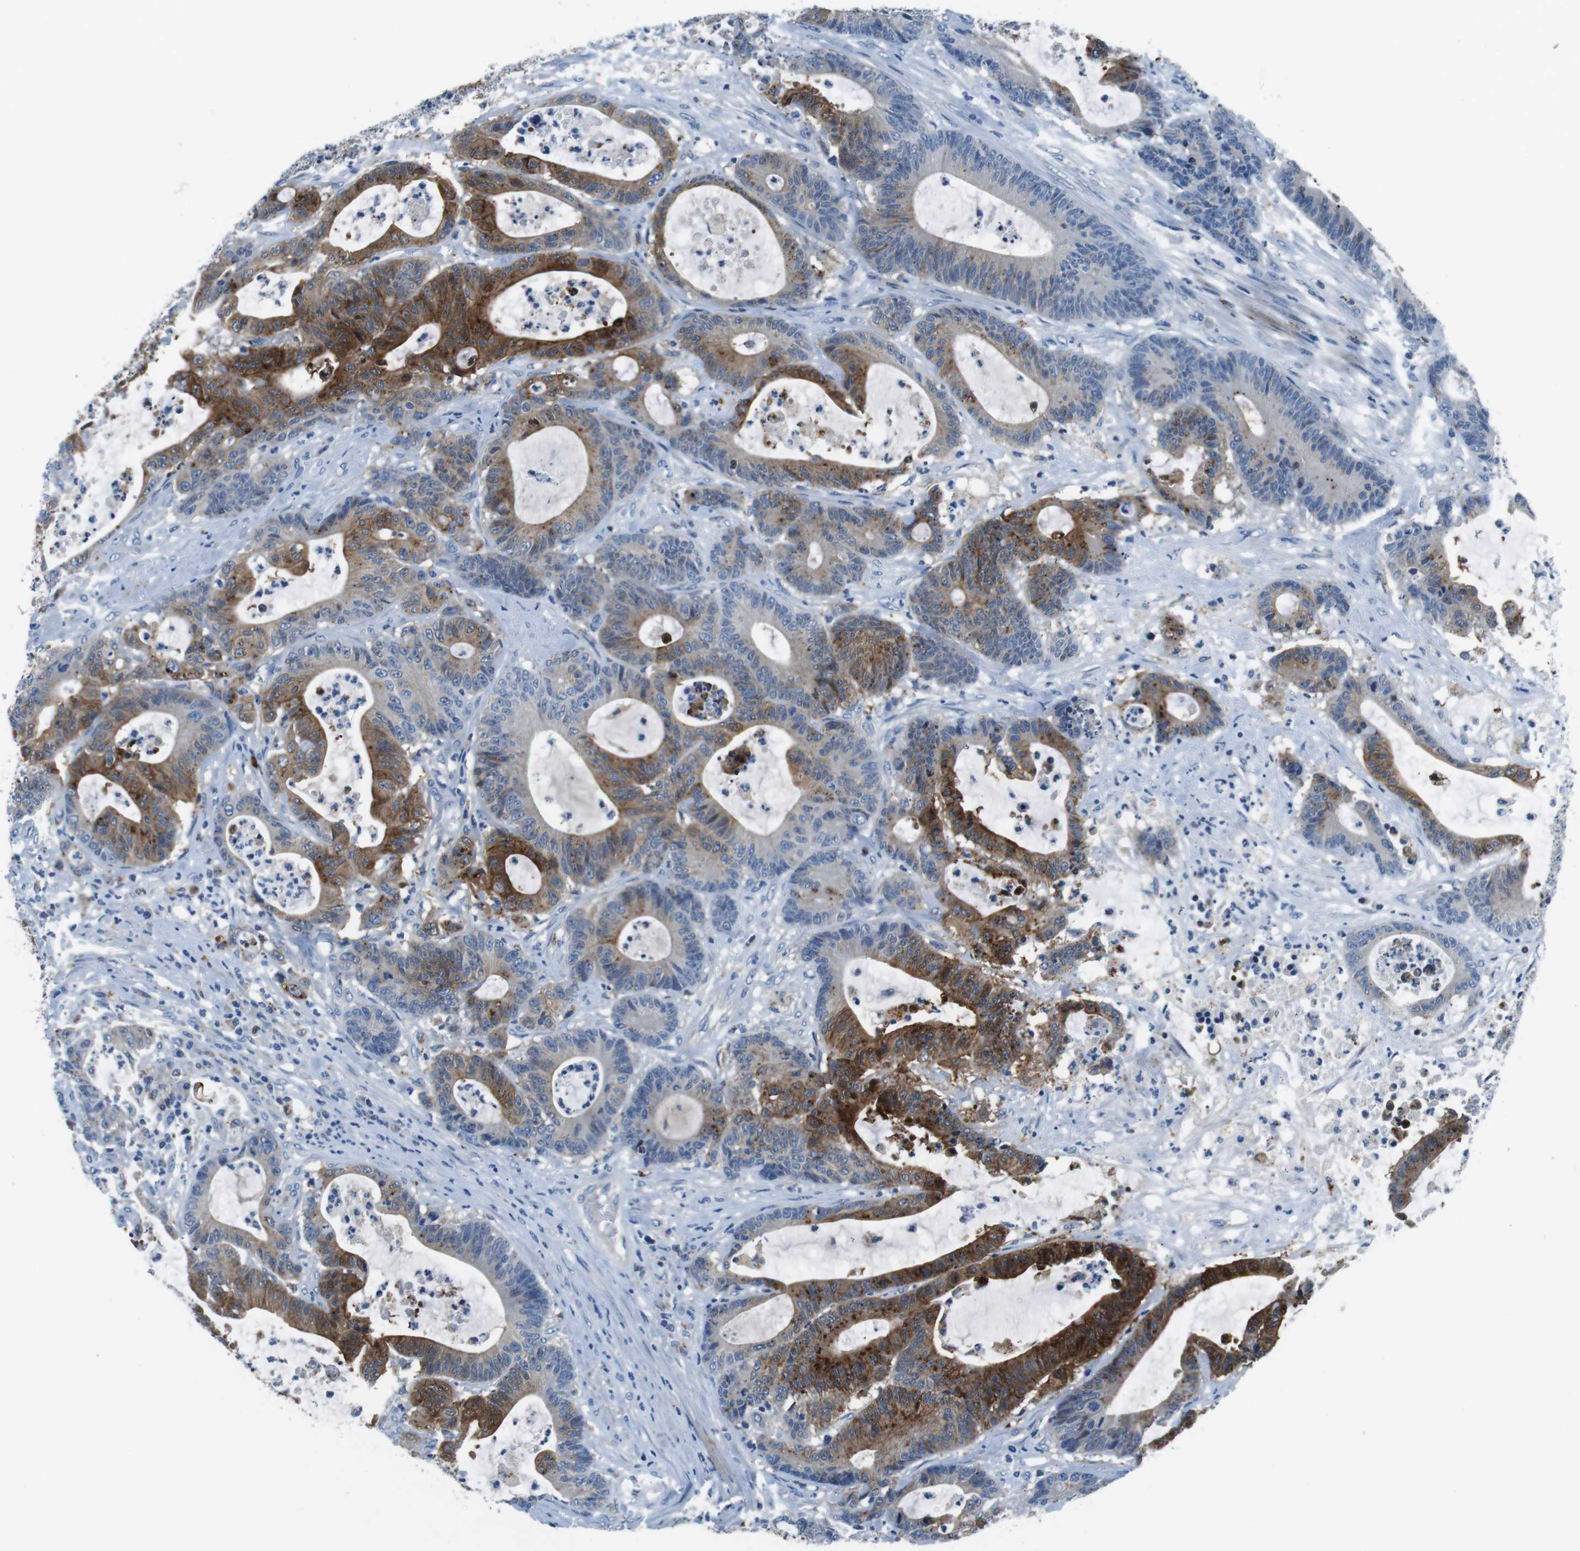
{"staining": {"intensity": "strong", "quantity": "25%-75%", "location": "cytoplasmic/membranous"}, "tissue": "colorectal cancer", "cell_type": "Tumor cells", "image_type": "cancer", "snomed": [{"axis": "morphology", "description": "Adenocarcinoma, NOS"}, {"axis": "topography", "description": "Colon"}], "caption": "The micrograph displays immunohistochemical staining of colorectal adenocarcinoma. There is strong cytoplasmic/membranous positivity is identified in approximately 25%-75% of tumor cells.", "gene": "TULP3", "patient": {"sex": "female", "age": 84}}